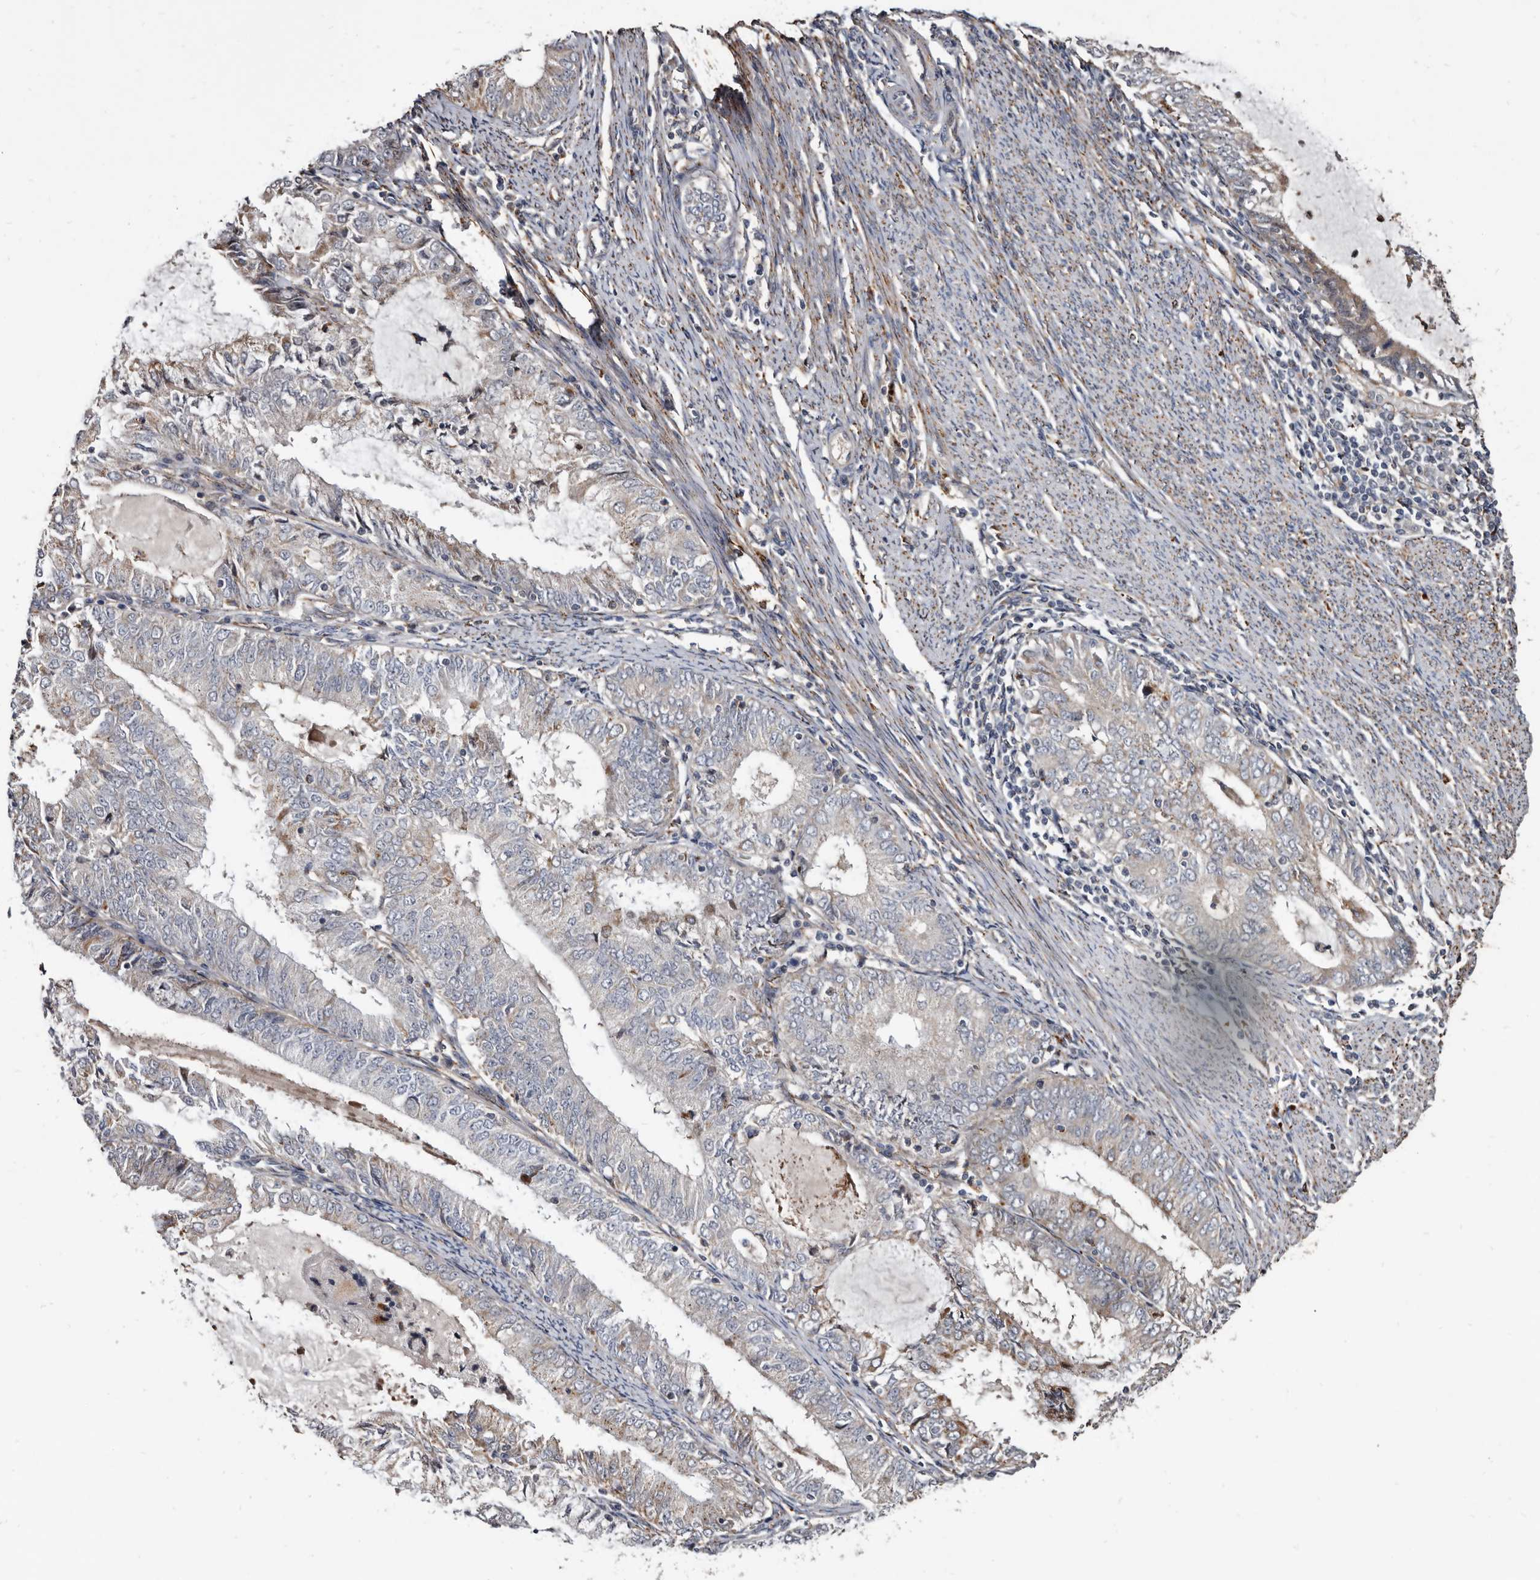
{"staining": {"intensity": "moderate", "quantity": "<25%", "location": "cytoplasmic/membranous"}, "tissue": "endometrial cancer", "cell_type": "Tumor cells", "image_type": "cancer", "snomed": [{"axis": "morphology", "description": "Adenocarcinoma, NOS"}, {"axis": "topography", "description": "Endometrium"}], "caption": "Immunohistochemistry micrograph of neoplastic tissue: human endometrial cancer stained using IHC demonstrates low levels of moderate protein expression localized specifically in the cytoplasmic/membranous of tumor cells, appearing as a cytoplasmic/membranous brown color.", "gene": "CTSA", "patient": {"sex": "female", "age": 57}}